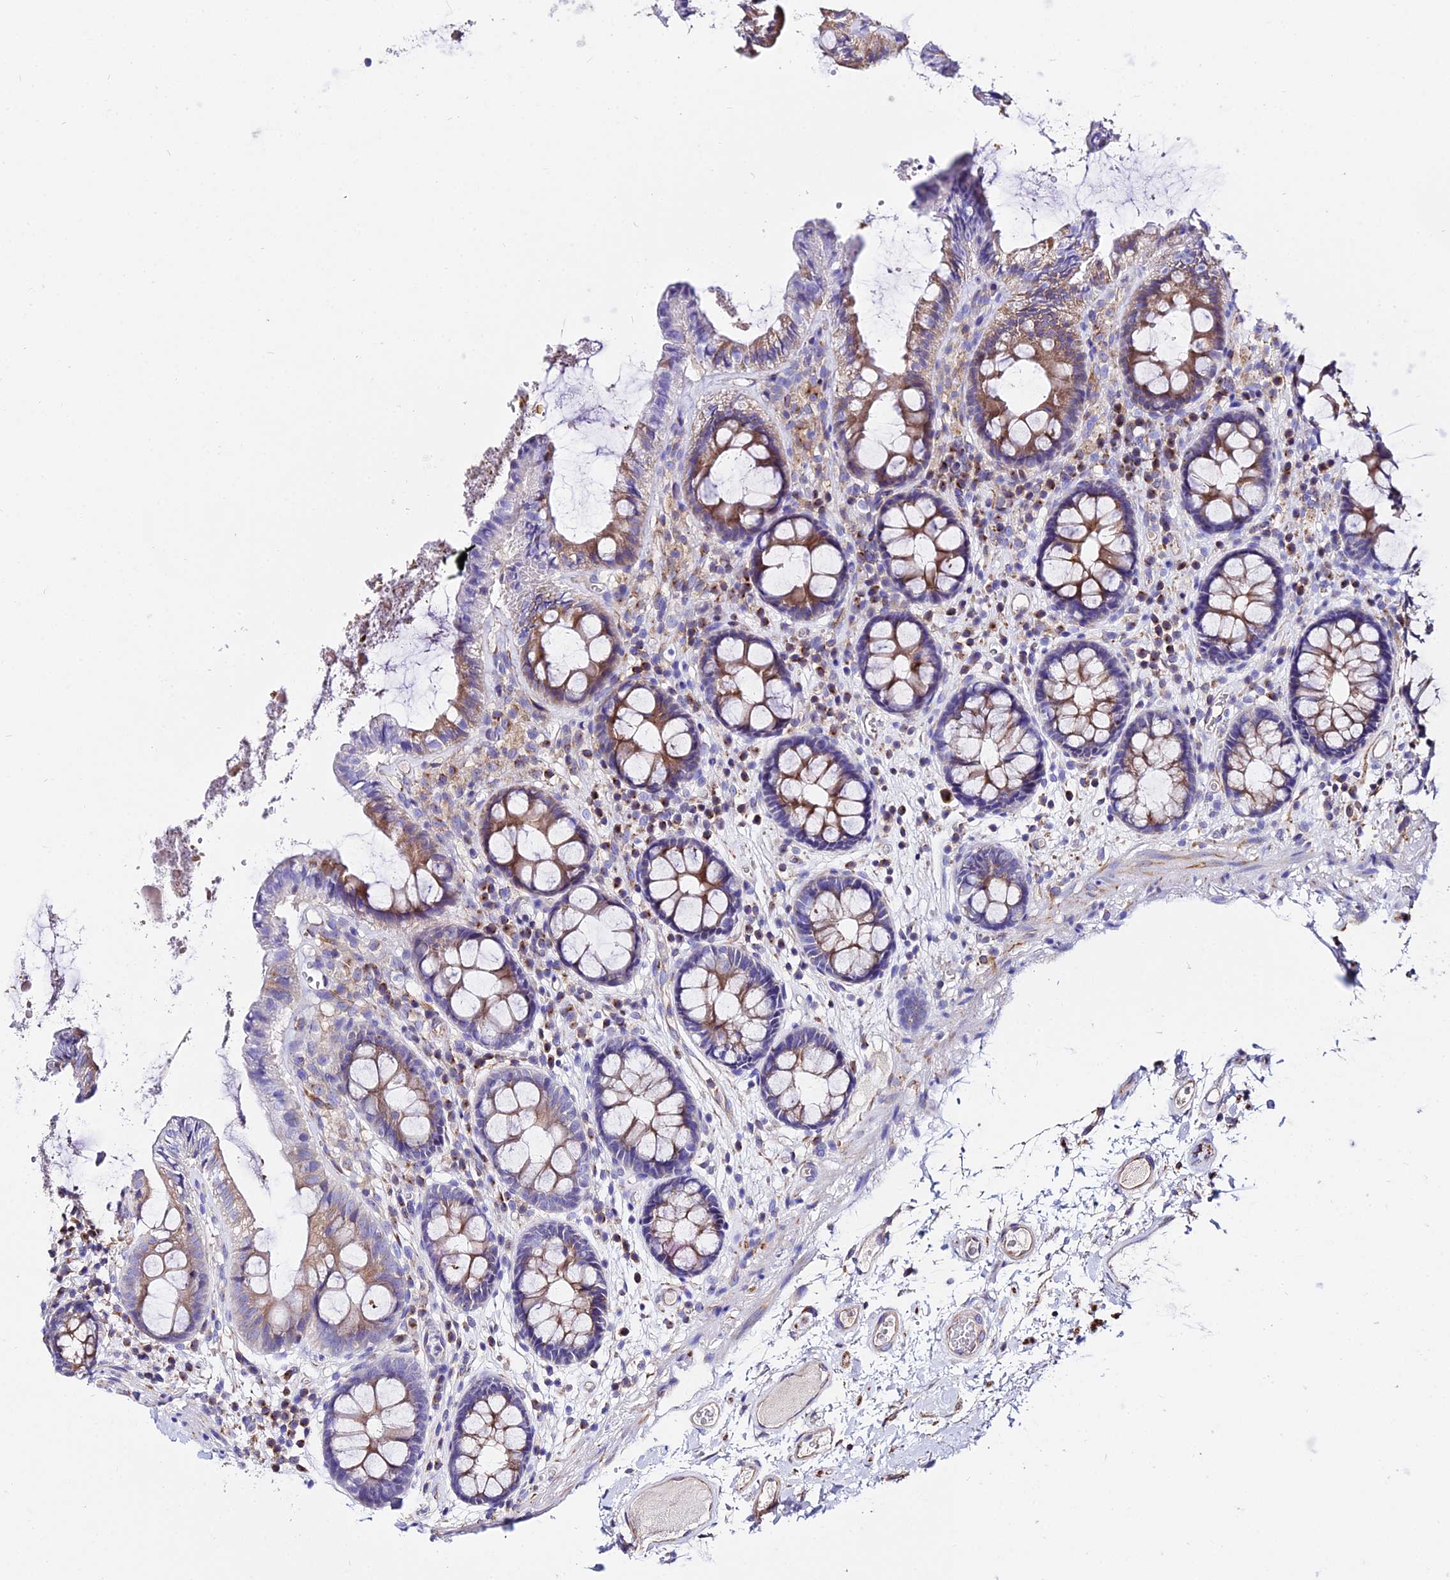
{"staining": {"intensity": "weak", "quantity": ">75%", "location": "cytoplasmic/membranous"}, "tissue": "colon", "cell_type": "Endothelial cells", "image_type": "normal", "snomed": [{"axis": "morphology", "description": "Normal tissue, NOS"}, {"axis": "topography", "description": "Colon"}], "caption": "This micrograph exhibits immunohistochemistry (IHC) staining of normal colon, with low weak cytoplasmic/membranous expression in about >75% of endothelial cells.", "gene": "TUBA1A", "patient": {"sex": "male", "age": 84}}